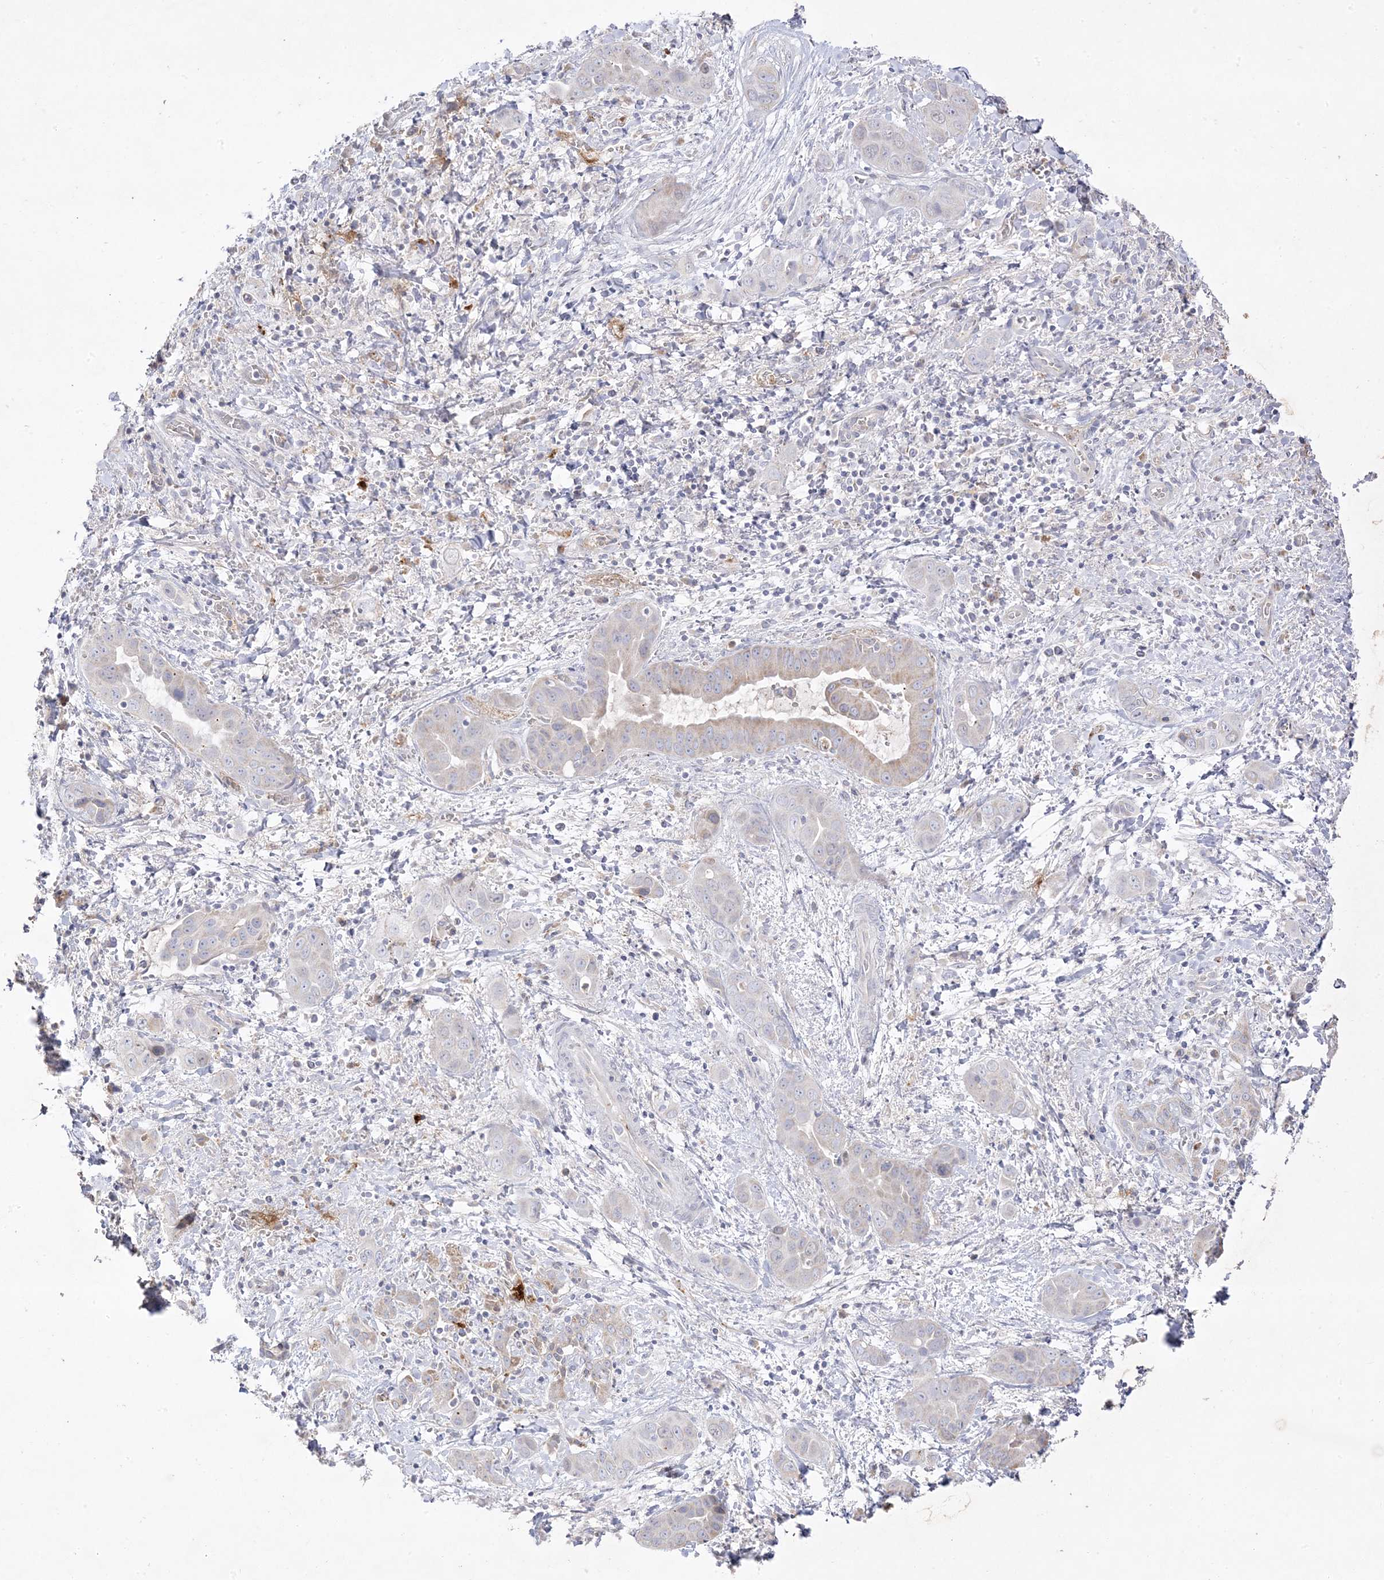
{"staining": {"intensity": "negative", "quantity": "none", "location": "none"}, "tissue": "liver cancer", "cell_type": "Tumor cells", "image_type": "cancer", "snomed": [{"axis": "morphology", "description": "Cholangiocarcinoma"}, {"axis": "topography", "description": "Liver"}], "caption": "Cholangiocarcinoma (liver) was stained to show a protein in brown. There is no significant staining in tumor cells.", "gene": "TRANK1", "patient": {"sex": "female", "age": 52}}